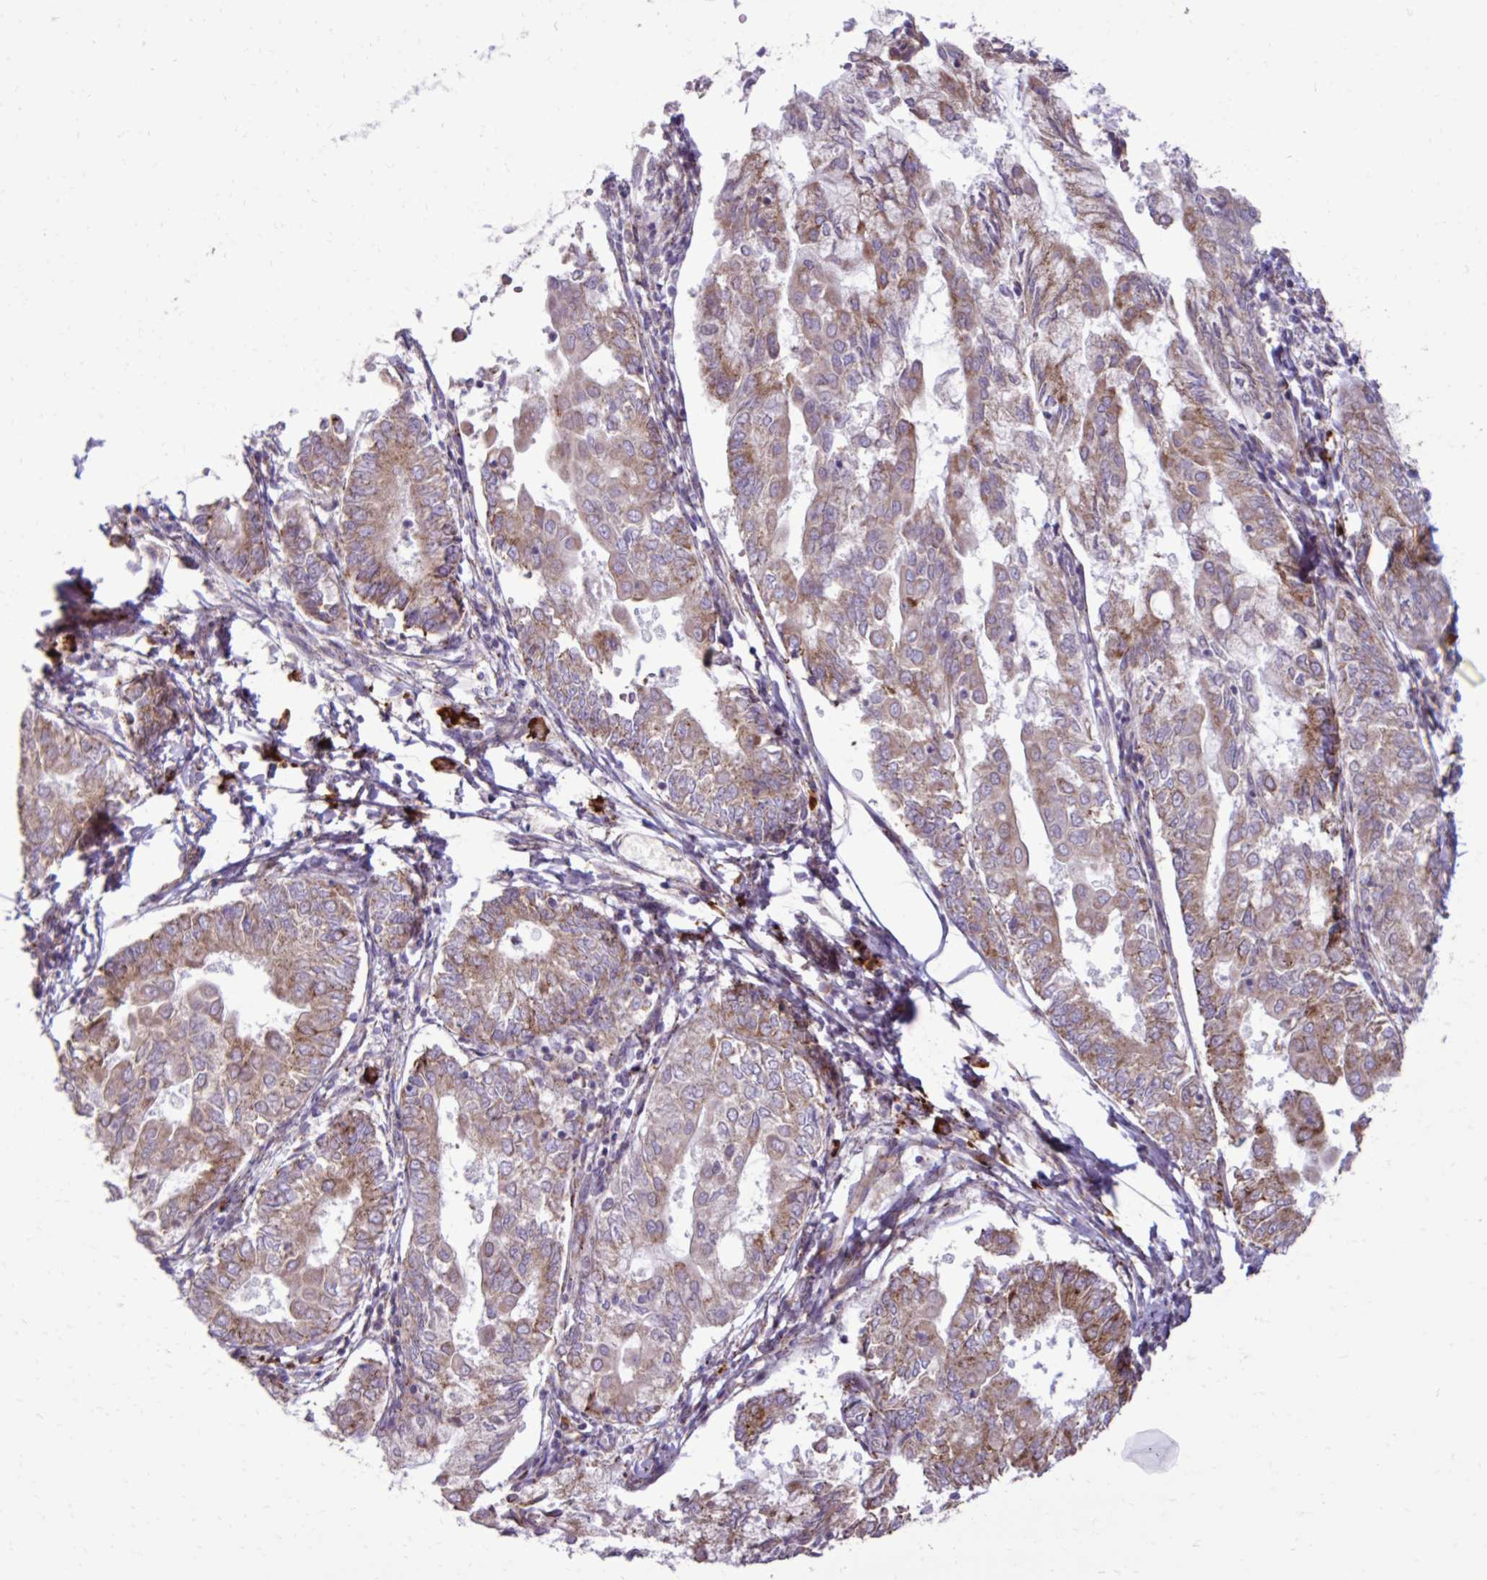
{"staining": {"intensity": "moderate", "quantity": "25%-75%", "location": "cytoplasmic/membranous"}, "tissue": "endometrial cancer", "cell_type": "Tumor cells", "image_type": "cancer", "snomed": [{"axis": "morphology", "description": "Adenocarcinoma, NOS"}, {"axis": "topography", "description": "Endometrium"}], "caption": "Tumor cells demonstrate medium levels of moderate cytoplasmic/membranous positivity in approximately 25%-75% of cells in human endometrial cancer.", "gene": "LIMS1", "patient": {"sex": "female", "age": 68}}